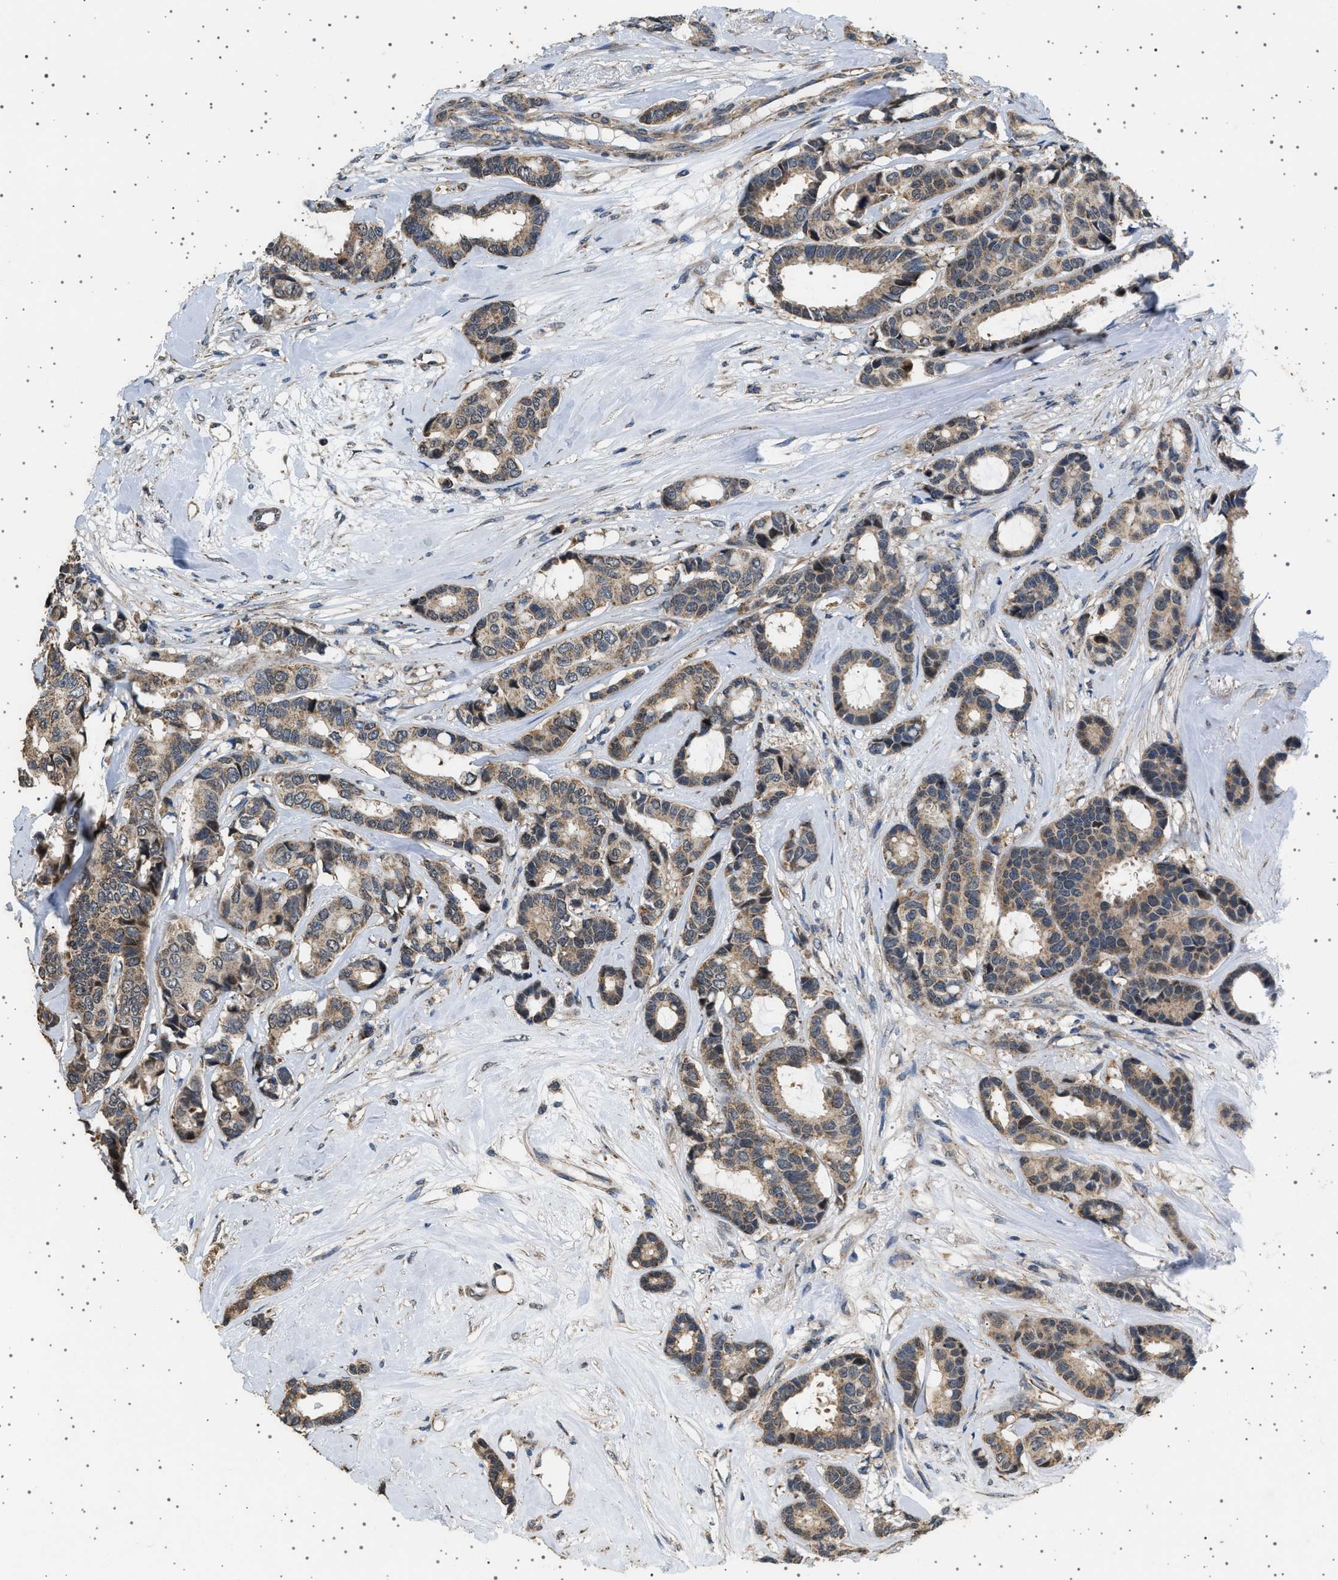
{"staining": {"intensity": "moderate", "quantity": ">75%", "location": "cytoplasmic/membranous"}, "tissue": "breast cancer", "cell_type": "Tumor cells", "image_type": "cancer", "snomed": [{"axis": "morphology", "description": "Duct carcinoma"}, {"axis": "topography", "description": "Breast"}], "caption": "A micrograph of human breast cancer (infiltrating ductal carcinoma) stained for a protein exhibits moderate cytoplasmic/membranous brown staining in tumor cells. The staining was performed using DAB to visualize the protein expression in brown, while the nuclei were stained in blue with hematoxylin (Magnification: 20x).", "gene": "KCNA4", "patient": {"sex": "female", "age": 87}}